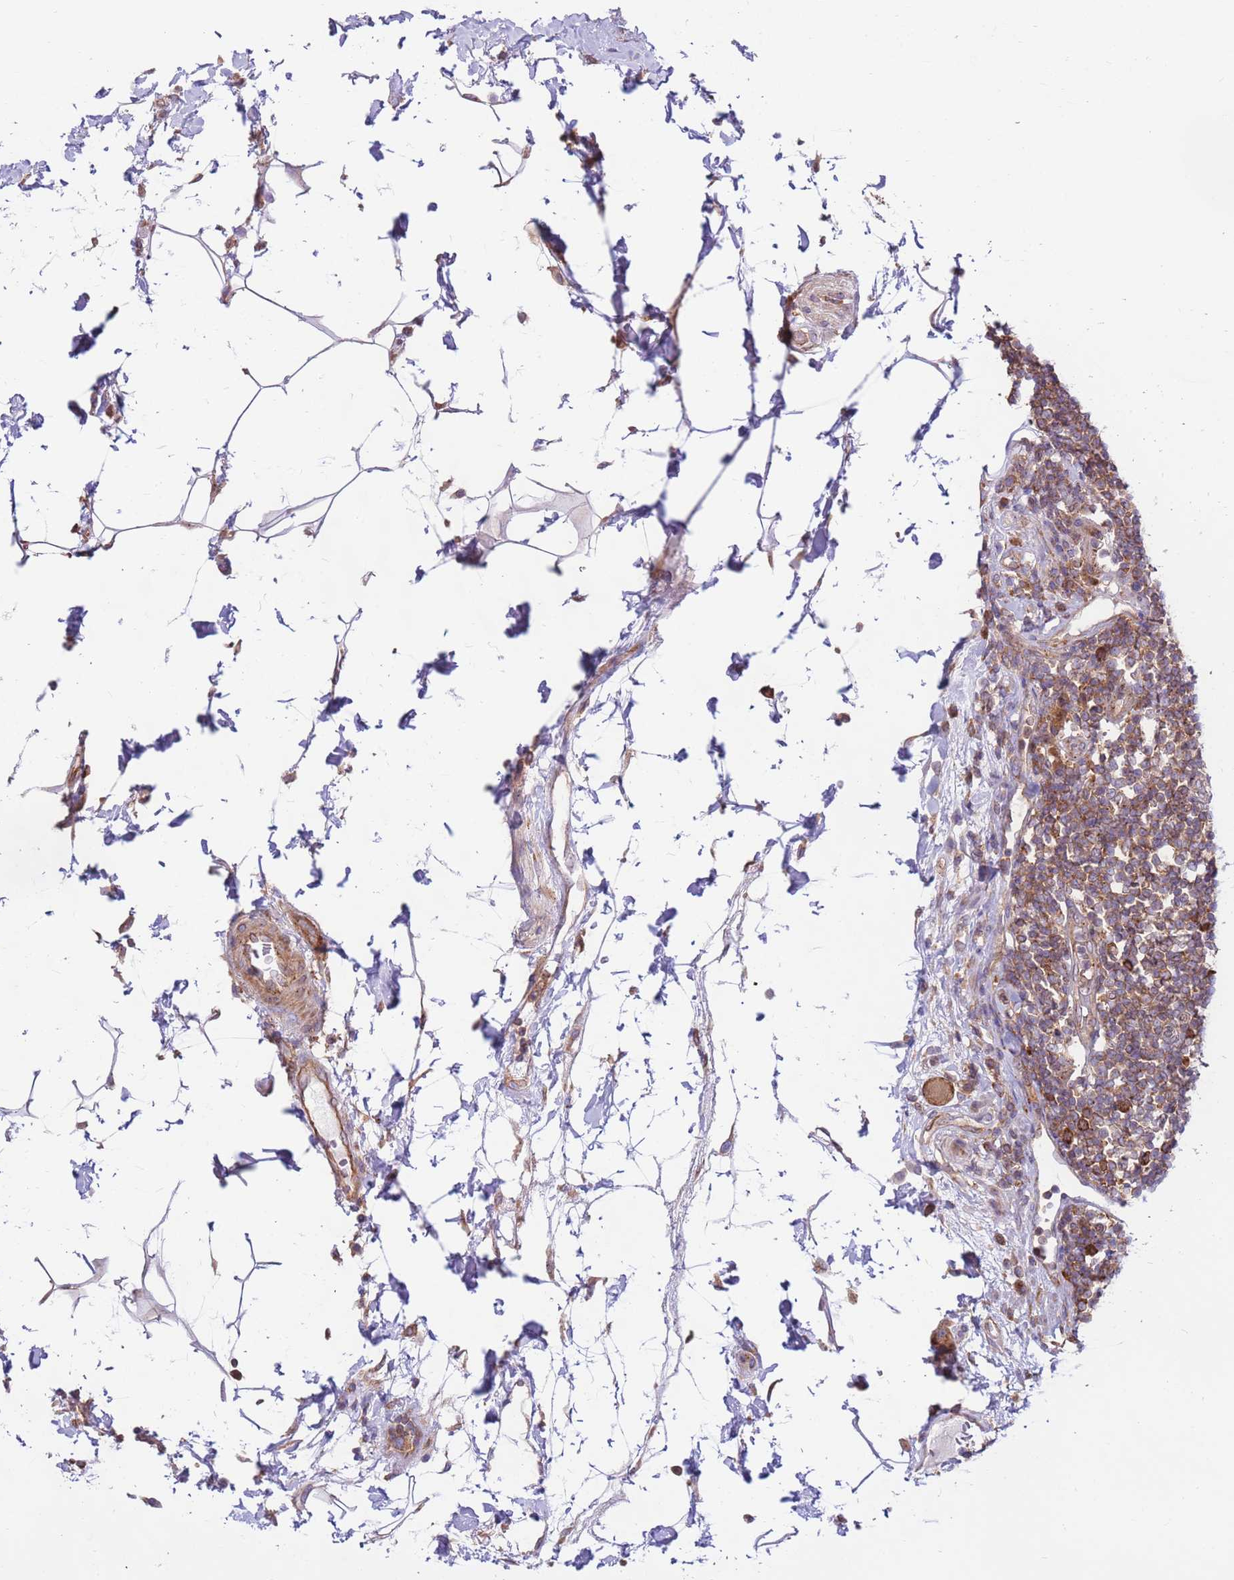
{"staining": {"intensity": "moderate", "quantity": ">75%", "location": "cytoplasmic/membranous"}, "tissue": "colon", "cell_type": "Endothelial cells", "image_type": "normal", "snomed": [{"axis": "morphology", "description": "Normal tissue, NOS"}, {"axis": "topography", "description": "Colon"}], "caption": "Colon stained with a brown dye exhibits moderate cytoplasmic/membranous positive expression in about >75% of endothelial cells.", "gene": "DDX19B", "patient": {"sex": "female", "age": 79}}